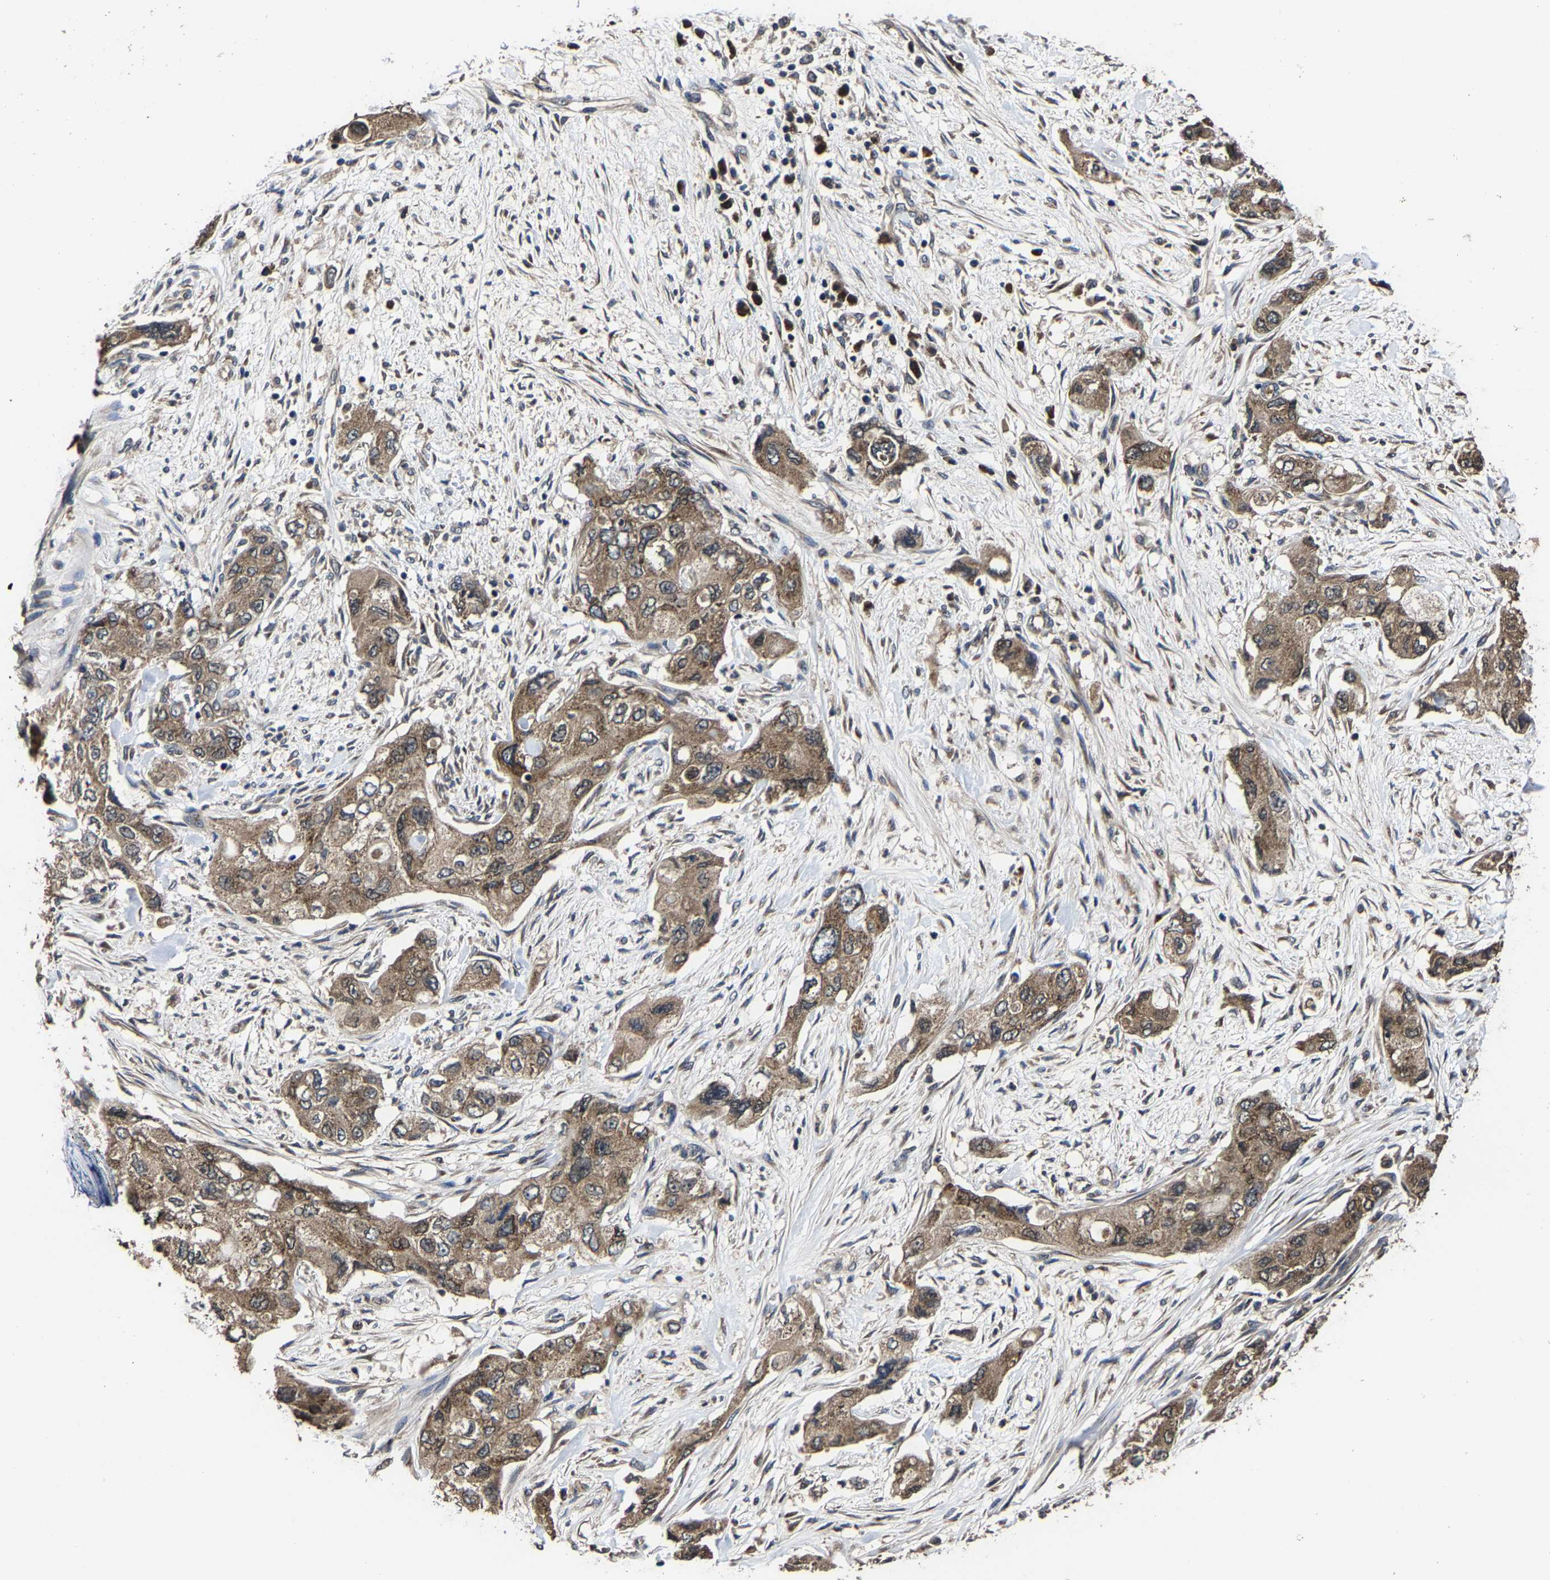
{"staining": {"intensity": "moderate", "quantity": ">75%", "location": "cytoplasmic/membranous"}, "tissue": "pancreatic cancer", "cell_type": "Tumor cells", "image_type": "cancer", "snomed": [{"axis": "morphology", "description": "Adenocarcinoma, NOS"}, {"axis": "topography", "description": "Pancreas"}], "caption": "DAB (3,3'-diaminobenzidine) immunohistochemical staining of adenocarcinoma (pancreatic) demonstrates moderate cytoplasmic/membranous protein staining in about >75% of tumor cells. (DAB = brown stain, brightfield microscopy at high magnification).", "gene": "EBAG9", "patient": {"sex": "female", "age": 73}}